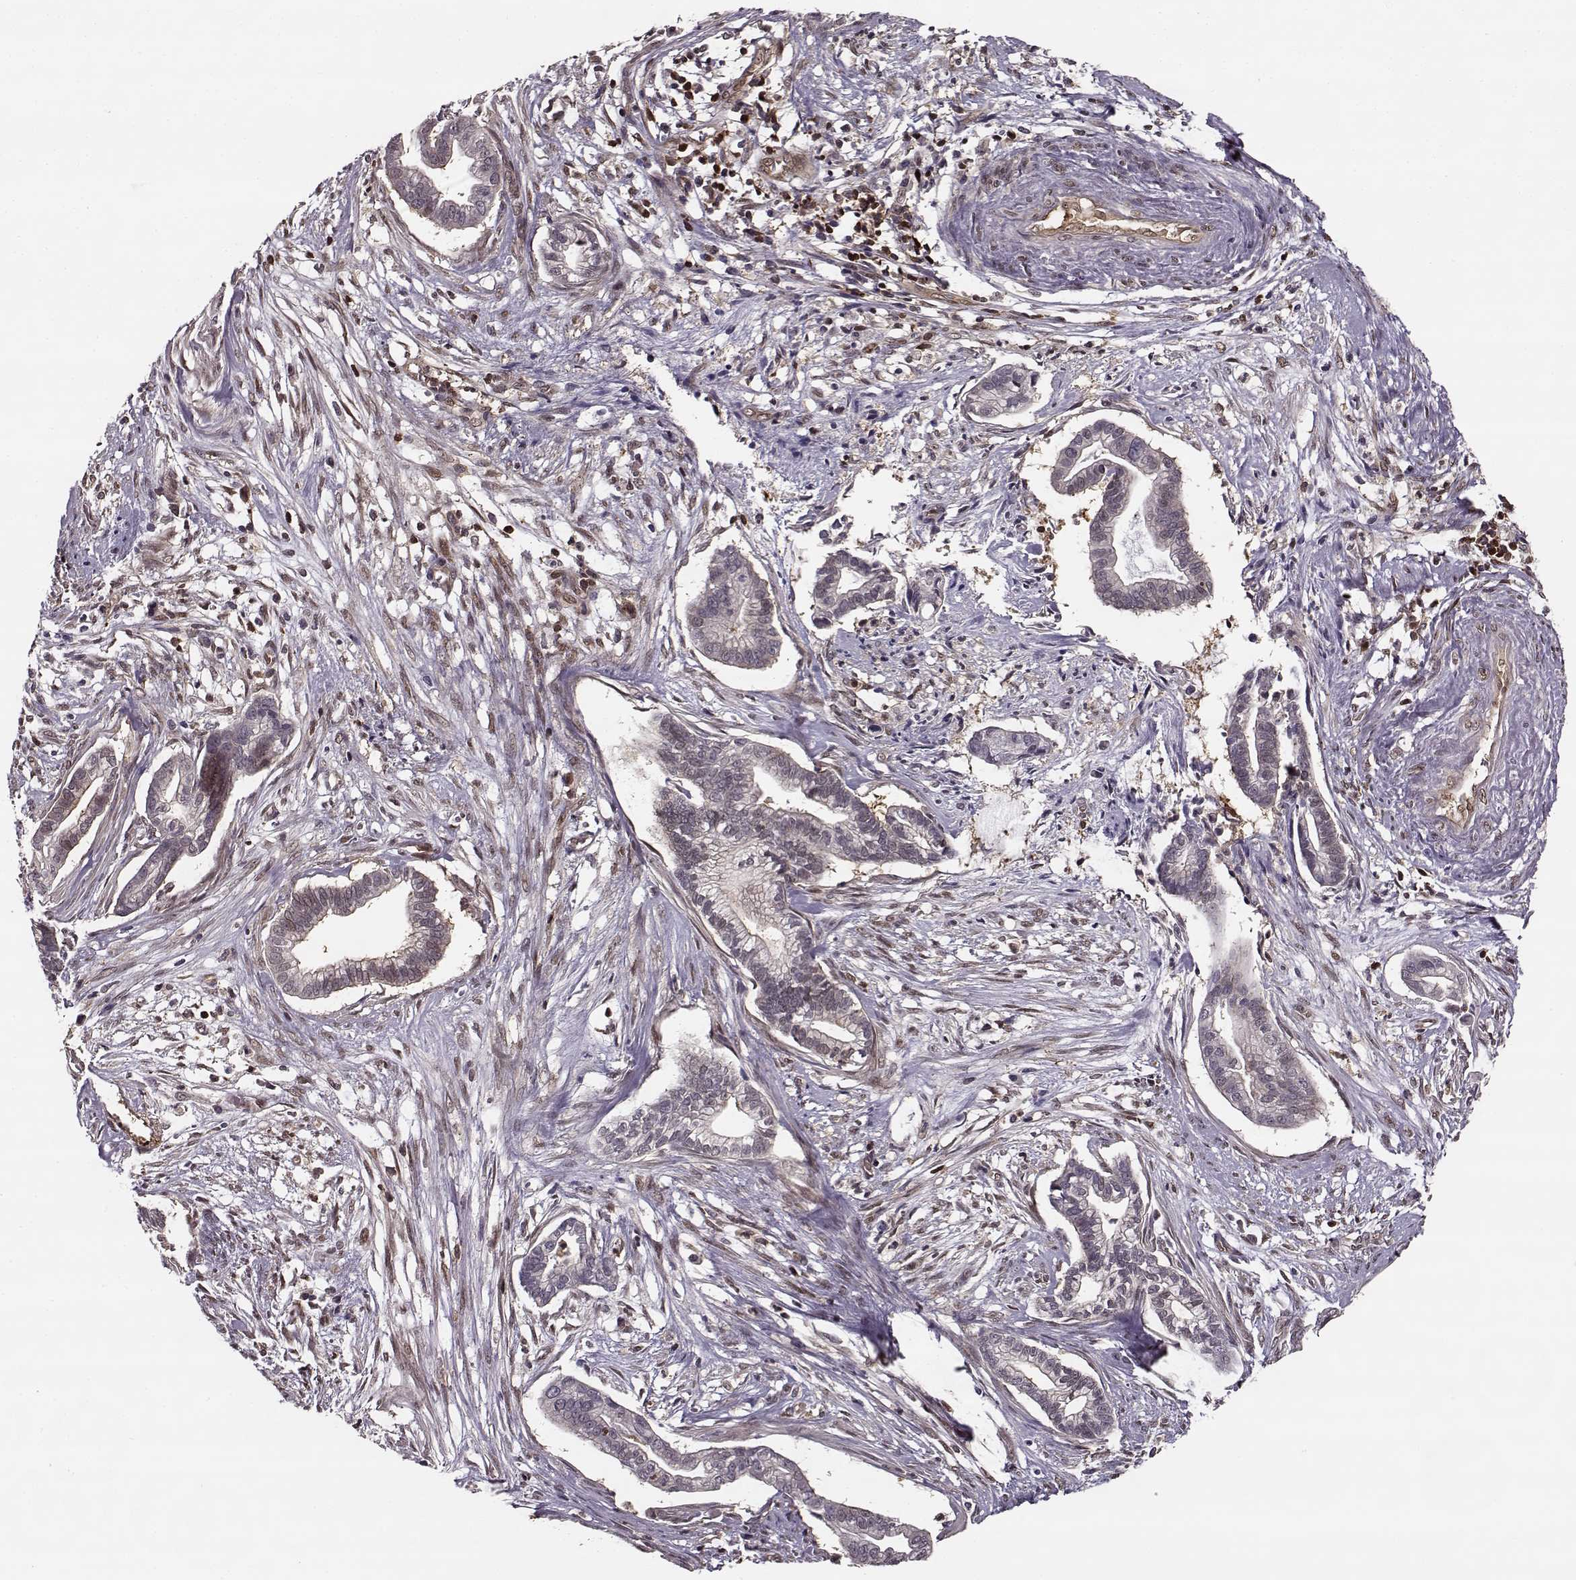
{"staining": {"intensity": "negative", "quantity": "none", "location": "none"}, "tissue": "cervical cancer", "cell_type": "Tumor cells", "image_type": "cancer", "snomed": [{"axis": "morphology", "description": "Adenocarcinoma, NOS"}, {"axis": "topography", "description": "Cervix"}], "caption": "Immunohistochemical staining of human adenocarcinoma (cervical) displays no significant expression in tumor cells. Brightfield microscopy of immunohistochemistry stained with DAB (brown) and hematoxylin (blue), captured at high magnification.", "gene": "MFSD1", "patient": {"sex": "female", "age": 62}}